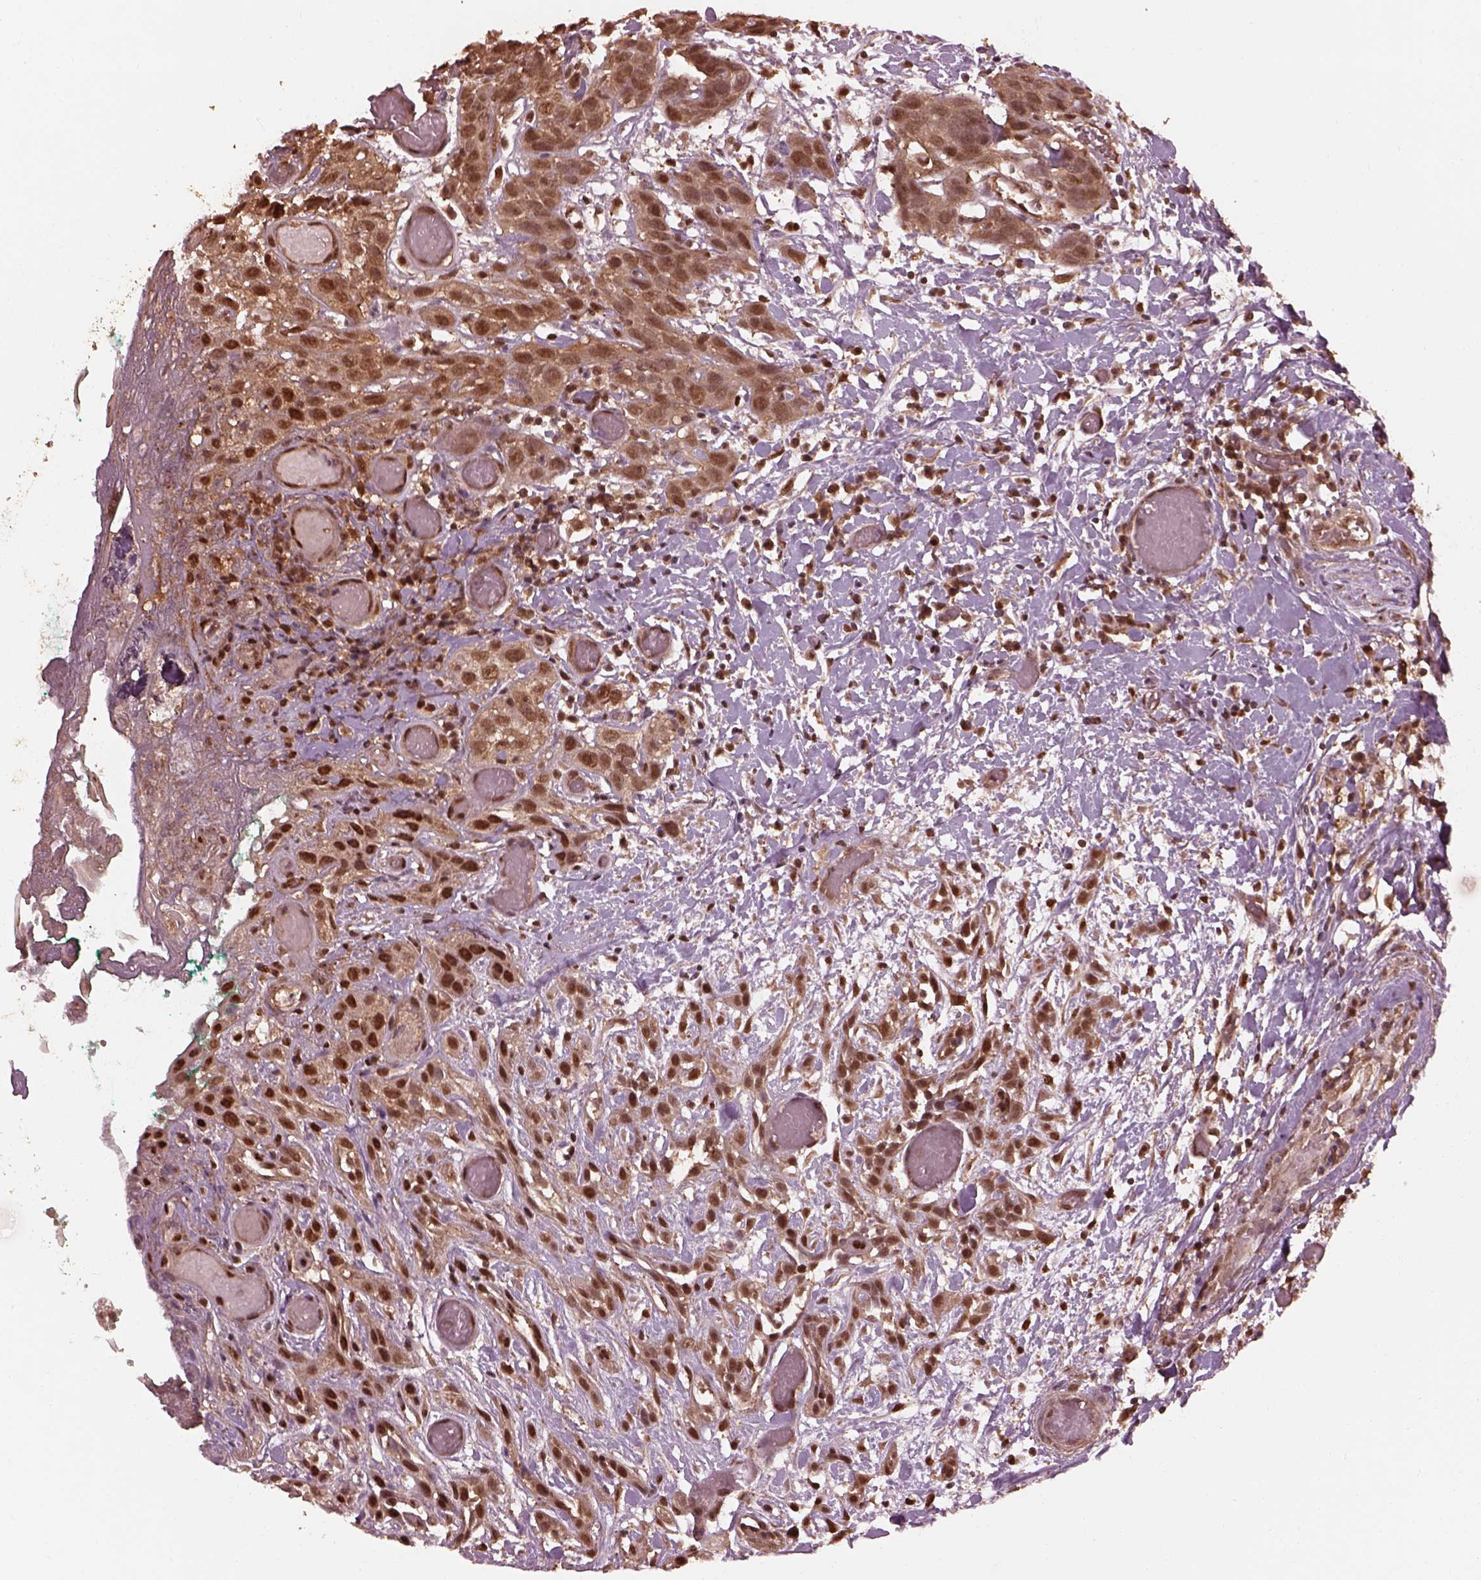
{"staining": {"intensity": "moderate", "quantity": ">75%", "location": "cytoplasmic/membranous,nuclear"}, "tissue": "head and neck cancer", "cell_type": "Tumor cells", "image_type": "cancer", "snomed": [{"axis": "morphology", "description": "Normal tissue, NOS"}, {"axis": "morphology", "description": "Squamous cell carcinoma, NOS"}, {"axis": "topography", "description": "Oral tissue"}, {"axis": "topography", "description": "Salivary gland"}, {"axis": "topography", "description": "Head-Neck"}], "caption": "Brown immunohistochemical staining in human head and neck cancer (squamous cell carcinoma) reveals moderate cytoplasmic/membranous and nuclear expression in about >75% of tumor cells. The protein is shown in brown color, while the nuclei are stained blue.", "gene": "PSMC5", "patient": {"sex": "female", "age": 62}}